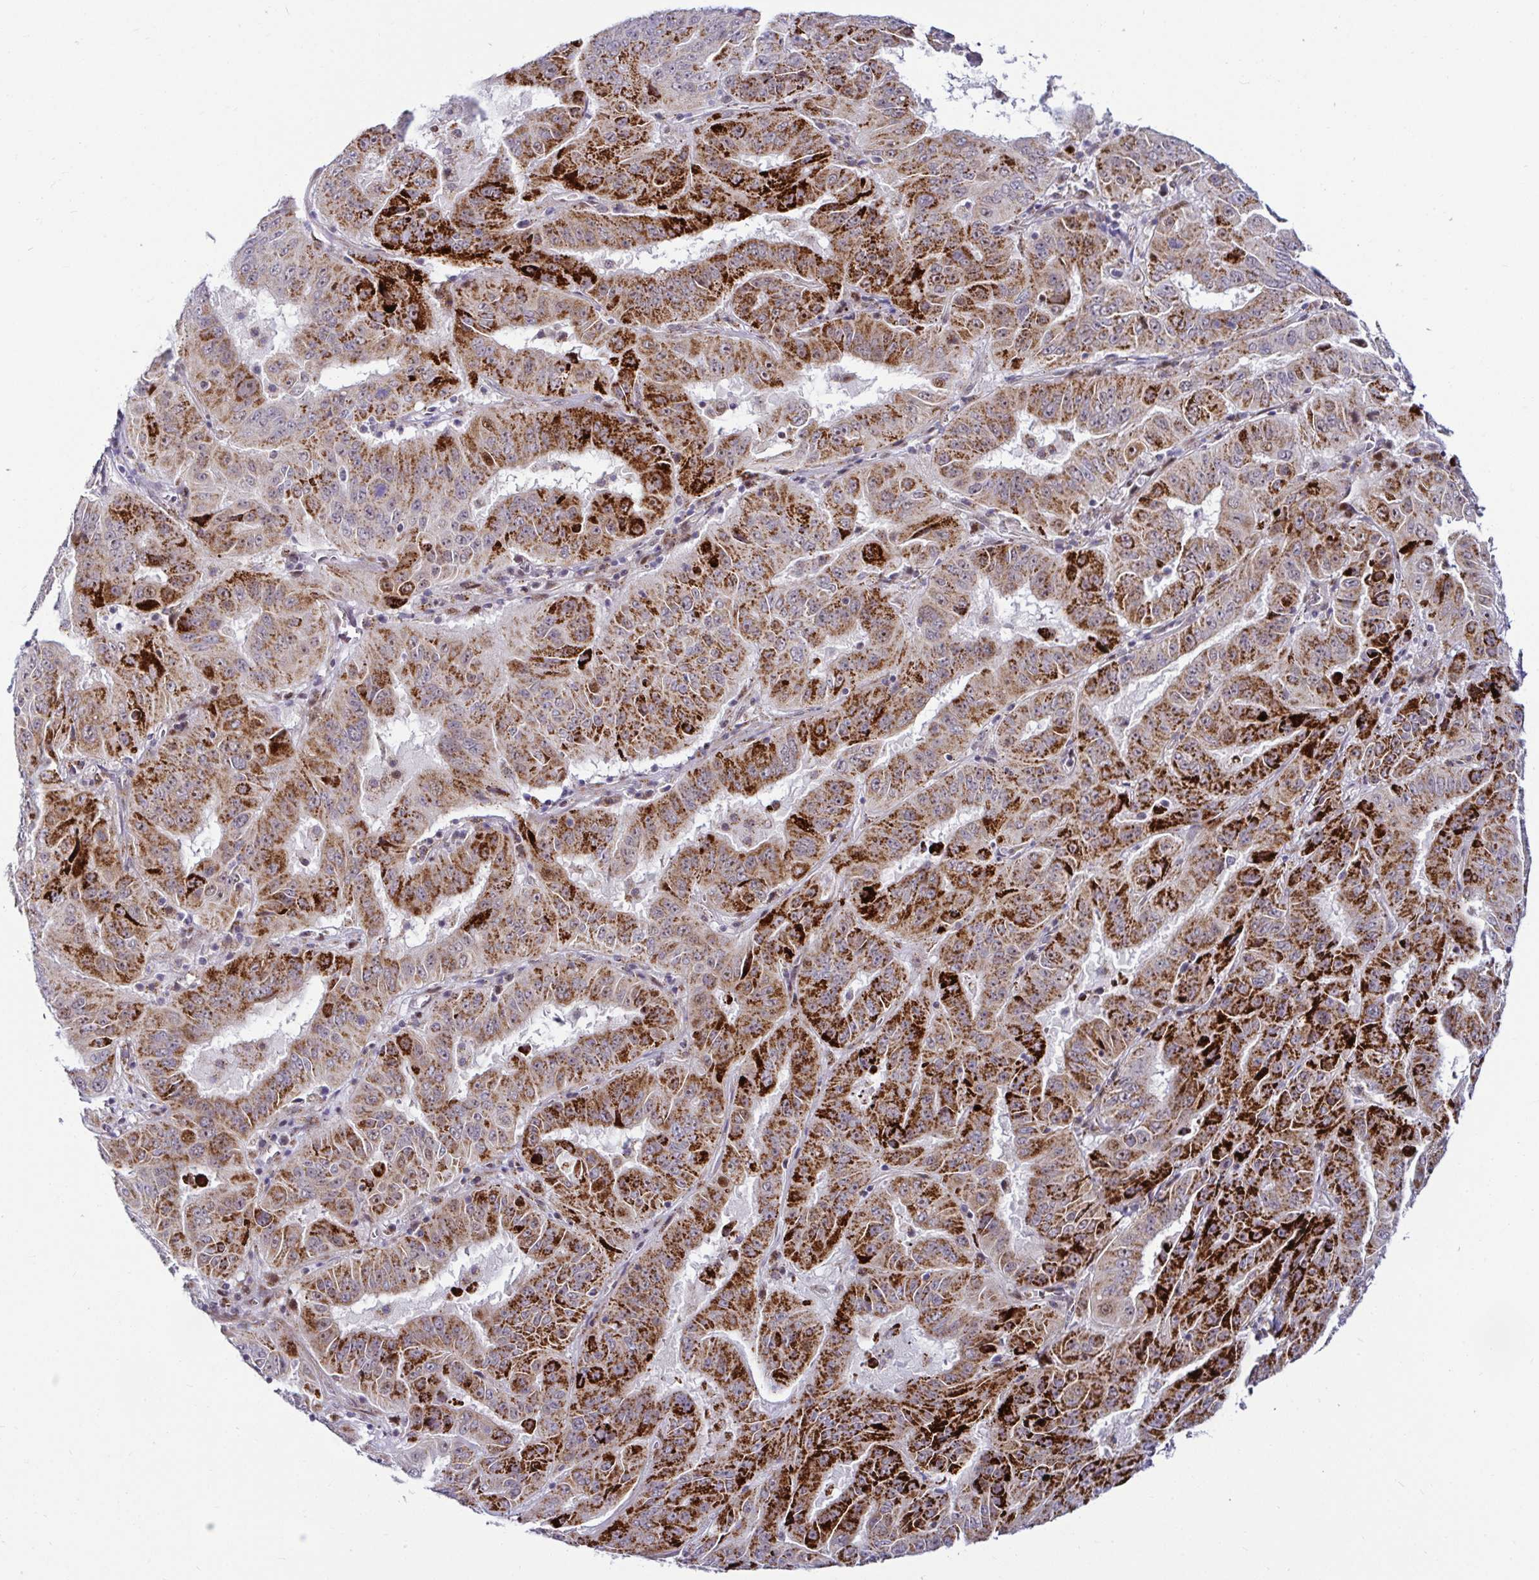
{"staining": {"intensity": "strong", "quantity": ">75%", "location": "cytoplasmic/membranous"}, "tissue": "pancreatic cancer", "cell_type": "Tumor cells", "image_type": "cancer", "snomed": [{"axis": "morphology", "description": "Adenocarcinoma, NOS"}, {"axis": "topography", "description": "Pancreas"}], "caption": "Adenocarcinoma (pancreatic) stained with a brown dye demonstrates strong cytoplasmic/membranous positive positivity in approximately >75% of tumor cells.", "gene": "DZIP1", "patient": {"sex": "male", "age": 63}}